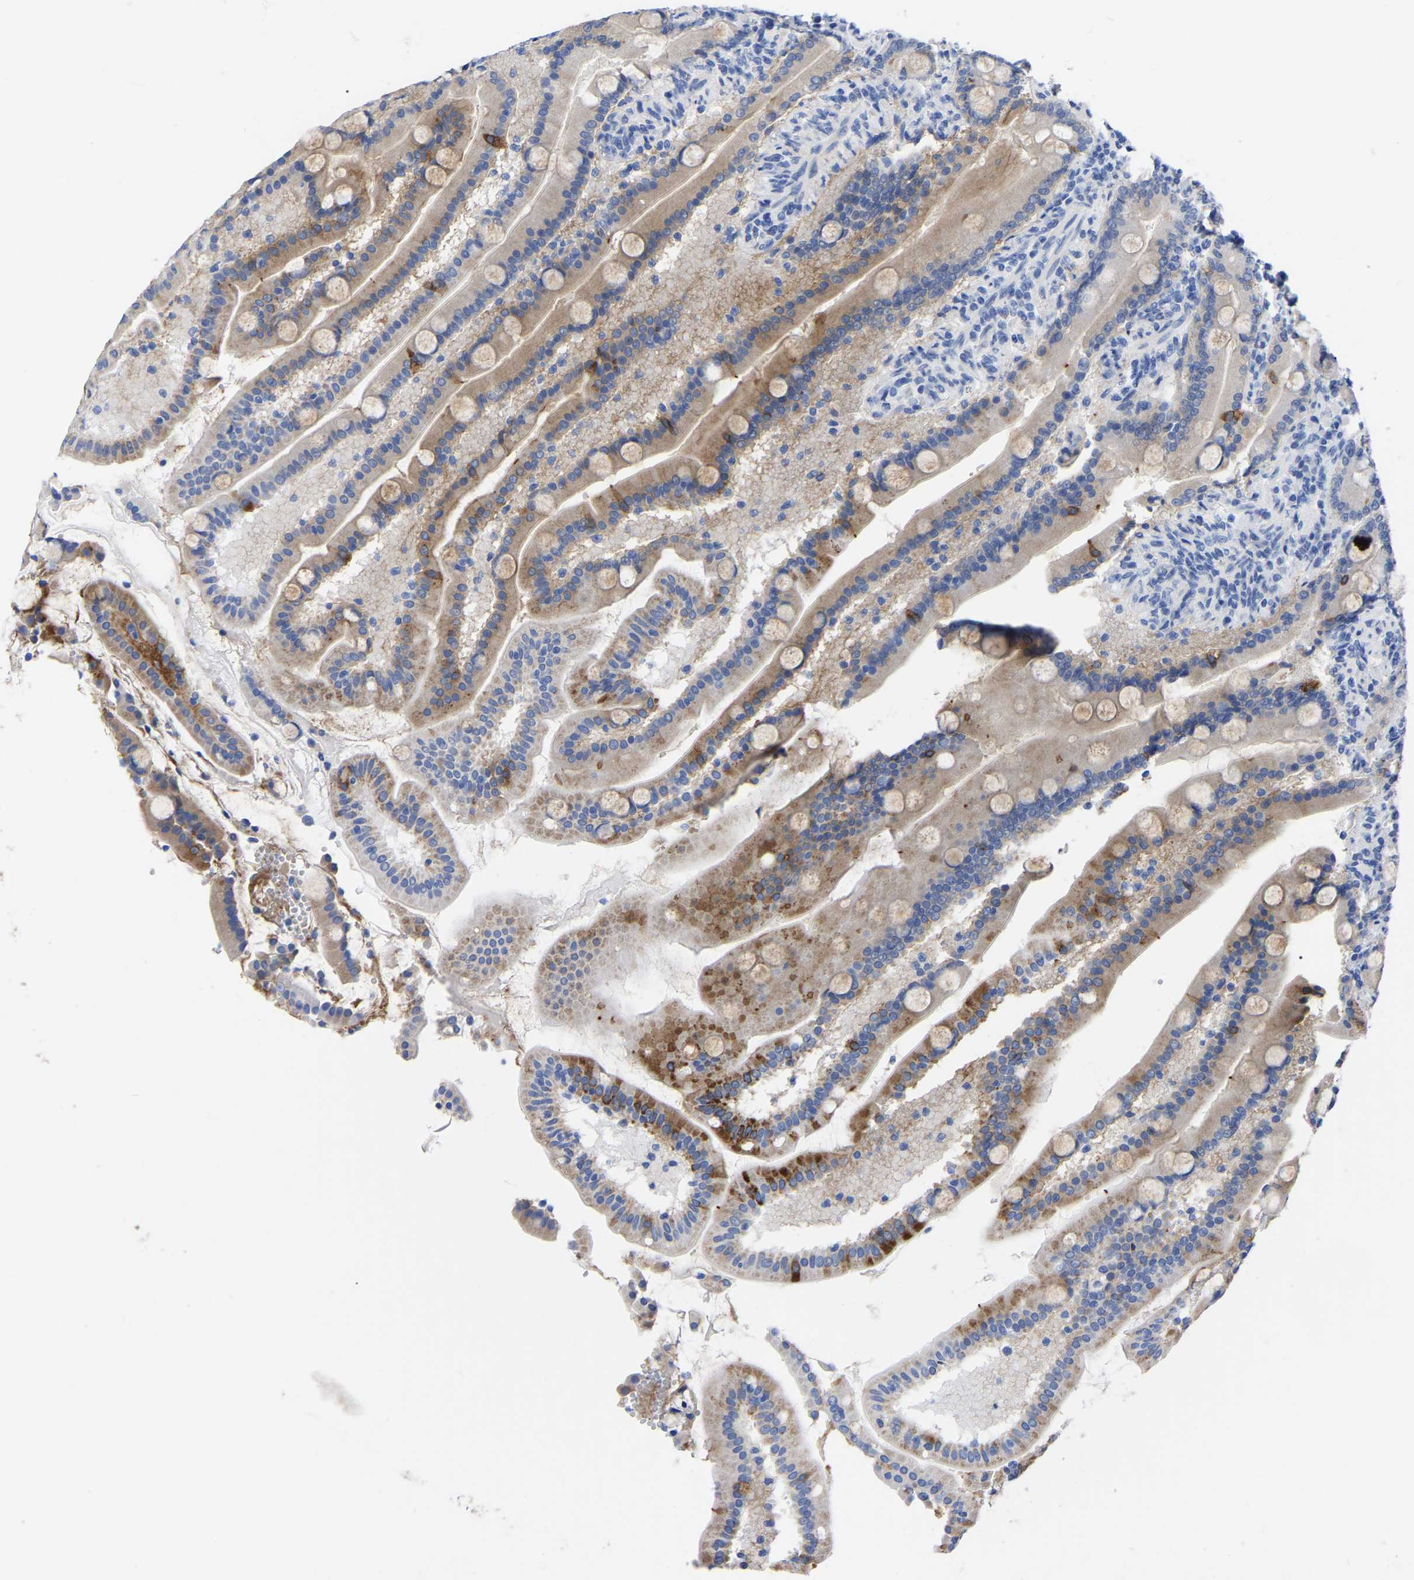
{"staining": {"intensity": "moderate", "quantity": "25%-75%", "location": "cytoplasmic/membranous"}, "tissue": "duodenum", "cell_type": "Glandular cells", "image_type": "normal", "snomed": [{"axis": "morphology", "description": "Normal tissue, NOS"}, {"axis": "topography", "description": "Duodenum"}], "caption": "Human duodenum stained for a protein (brown) displays moderate cytoplasmic/membranous positive positivity in about 25%-75% of glandular cells.", "gene": "ANXA13", "patient": {"sex": "male", "age": 54}}